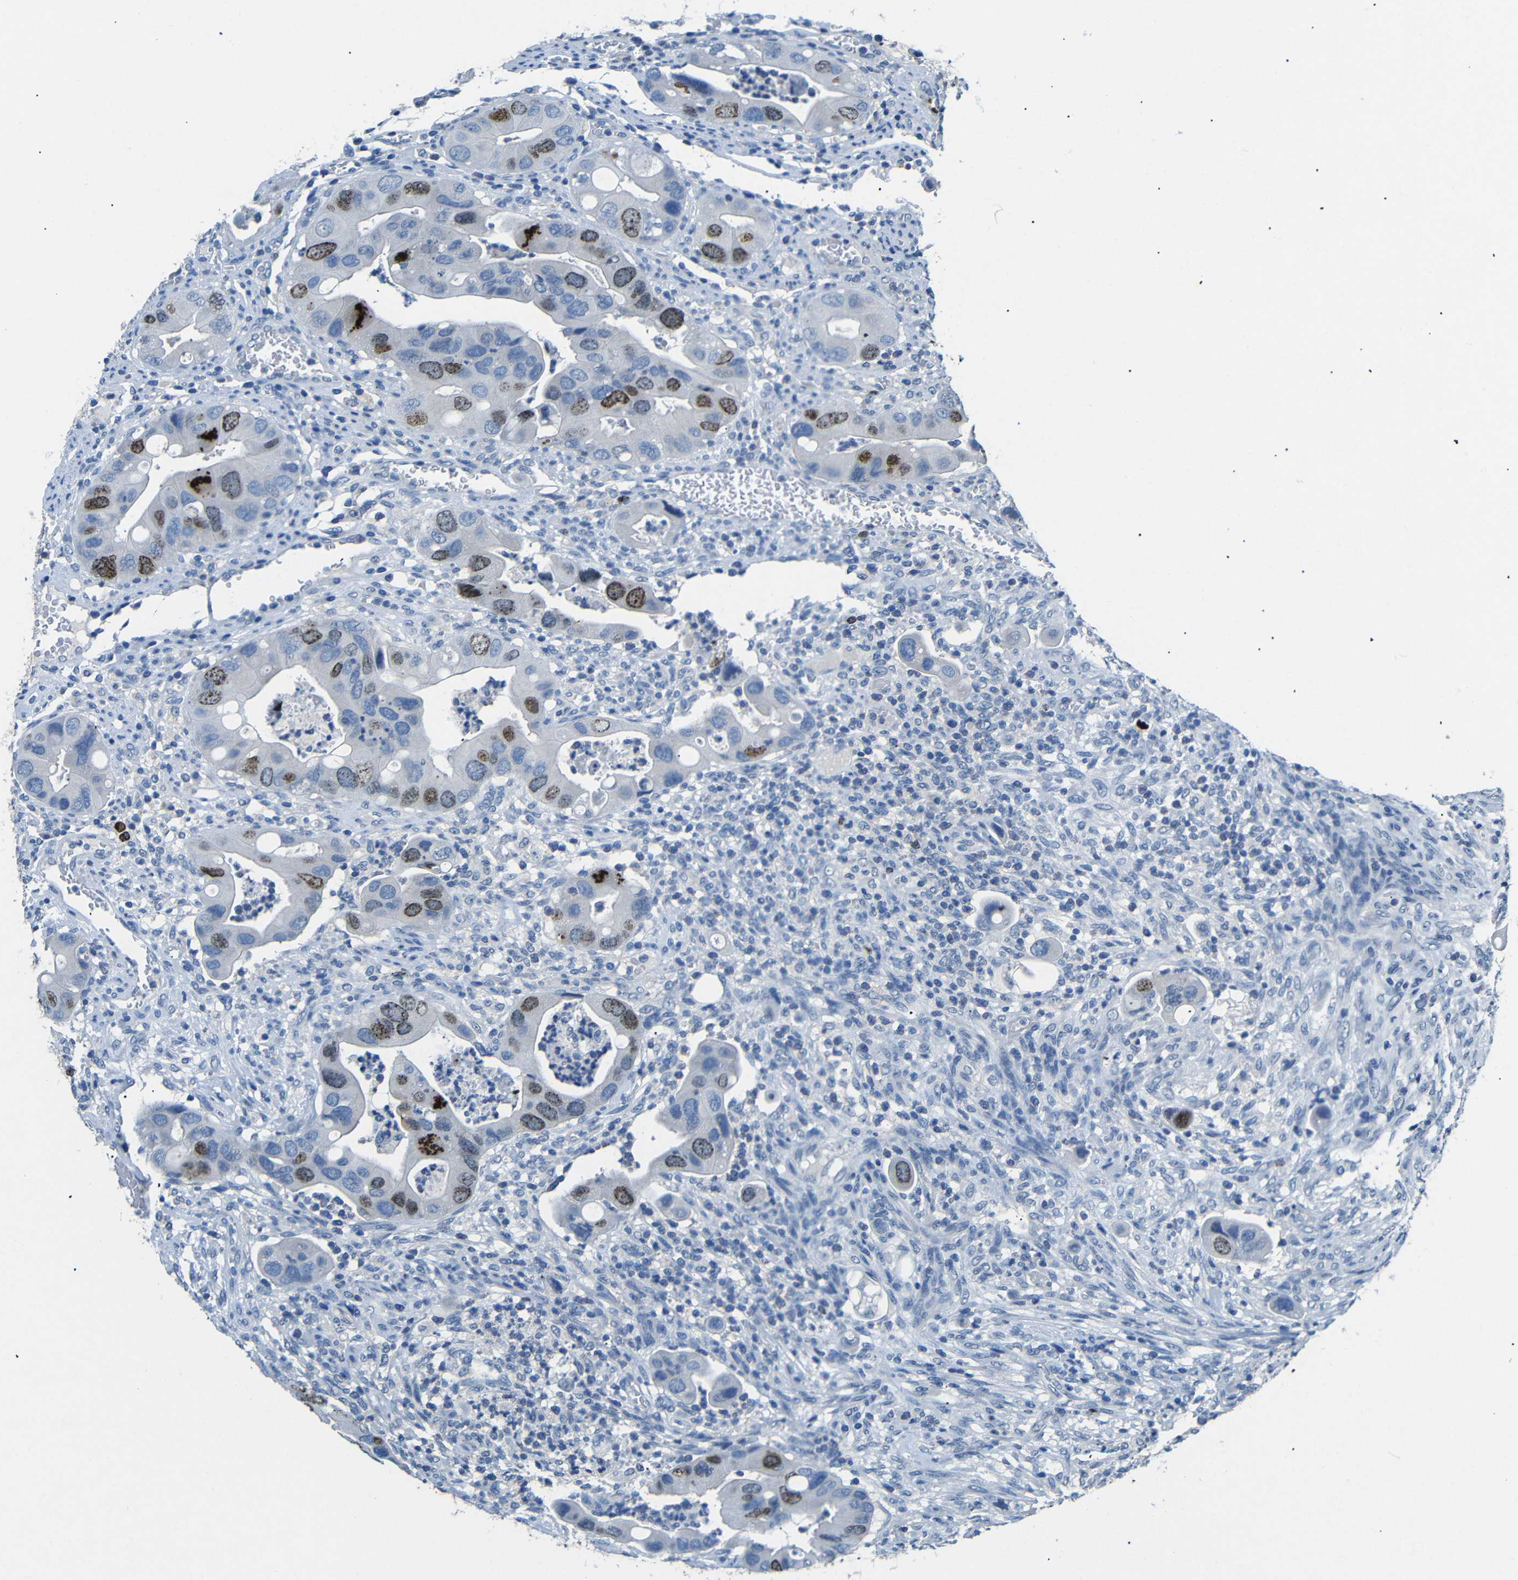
{"staining": {"intensity": "moderate", "quantity": "25%-75%", "location": "nuclear"}, "tissue": "colorectal cancer", "cell_type": "Tumor cells", "image_type": "cancer", "snomed": [{"axis": "morphology", "description": "Adenocarcinoma, NOS"}, {"axis": "topography", "description": "Rectum"}], "caption": "Immunohistochemistry (IHC) histopathology image of human adenocarcinoma (colorectal) stained for a protein (brown), which reveals medium levels of moderate nuclear staining in about 25%-75% of tumor cells.", "gene": "INCENP", "patient": {"sex": "female", "age": 57}}